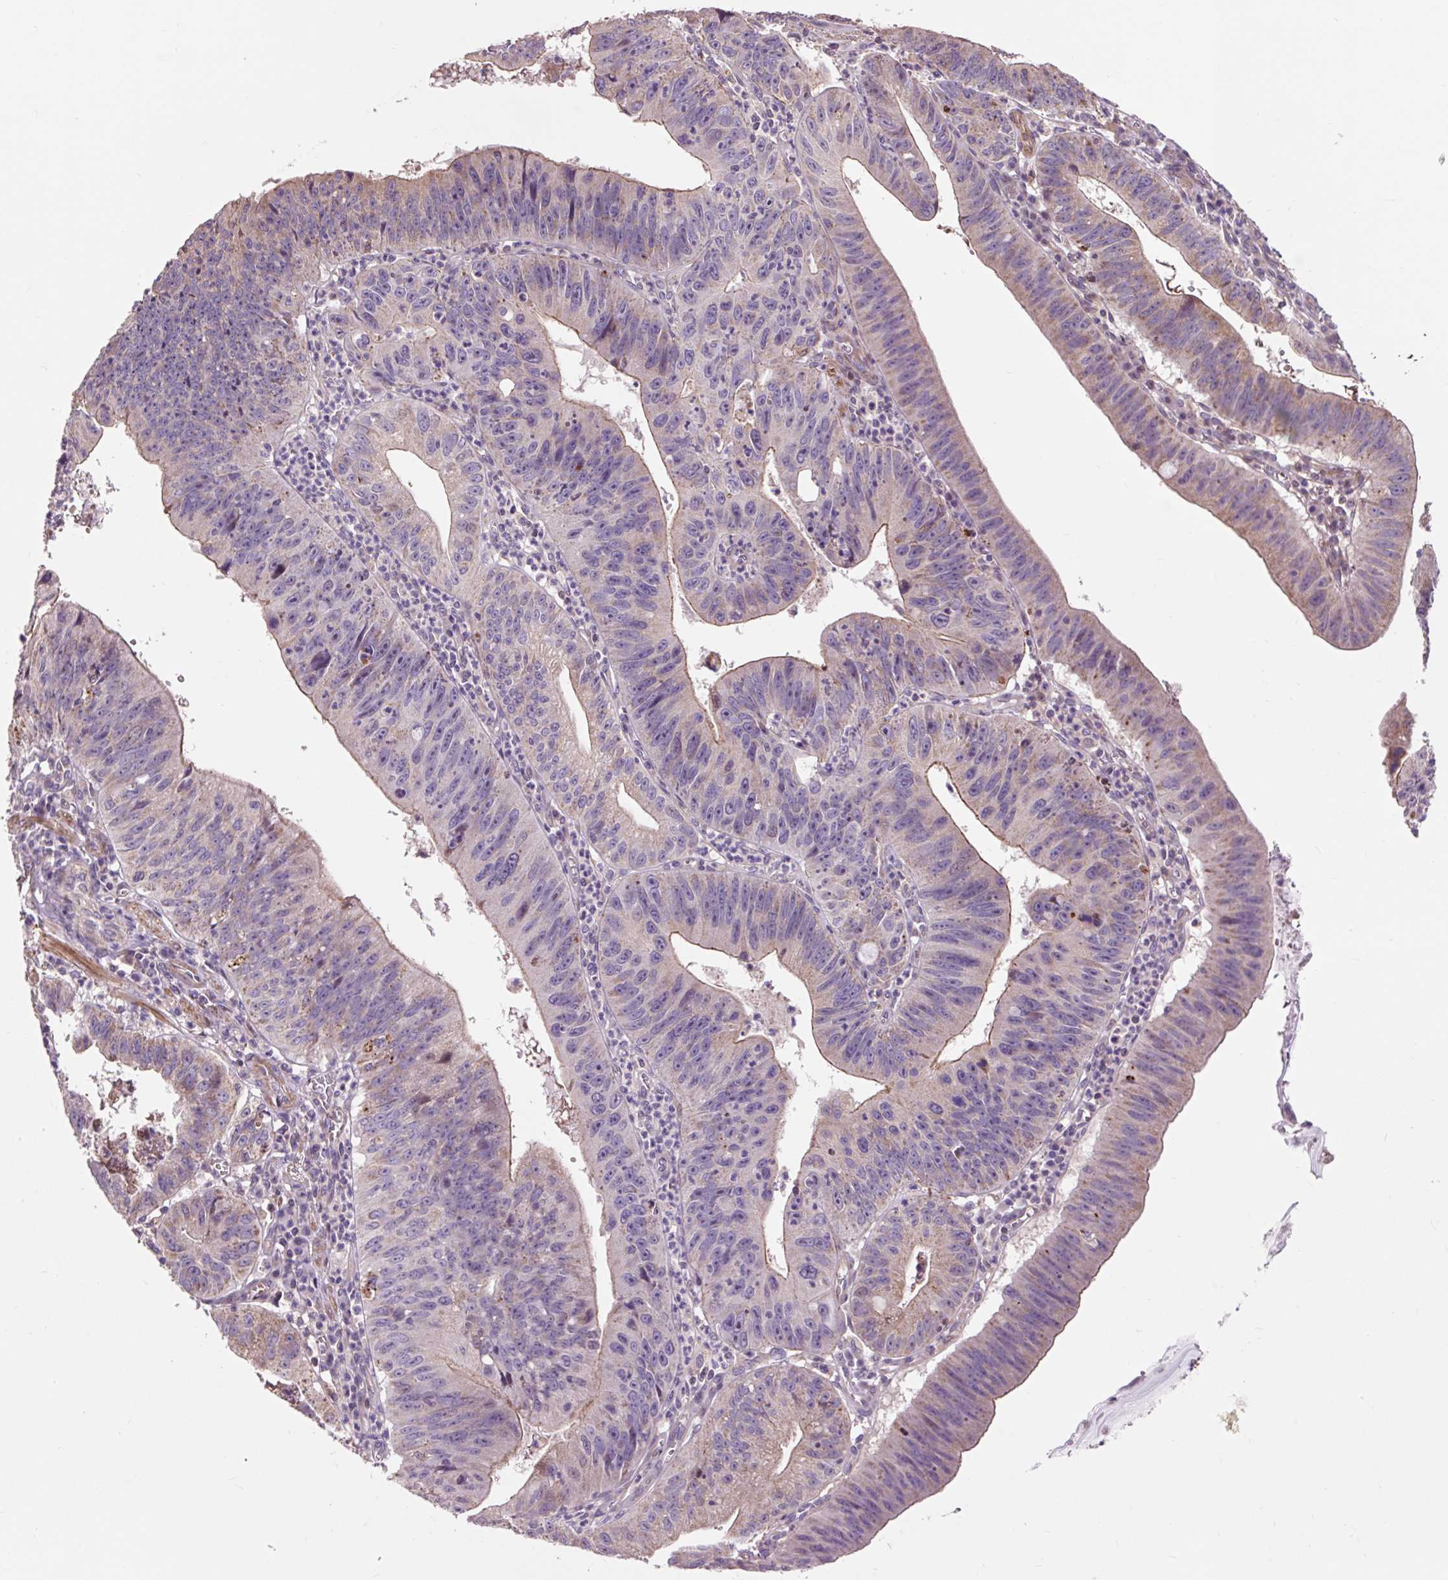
{"staining": {"intensity": "moderate", "quantity": "<25%", "location": "cytoplasmic/membranous"}, "tissue": "stomach cancer", "cell_type": "Tumor cells", "image_type": "cancer", "snomed": [{"axis": "morphology", "description": "Adenocarcinoma, NOS"}, {"axis": "topography", "description": "Stomach"}], "caption": "Stomach adenocarcinoma was stained to show a protein in brown. There is low levels of moderate cytoplasmic/membranous positivity in approximately <25% of tumor cells.", "gene": "PRIMPOL", "patient": {"sex": "male", "age": 59}}